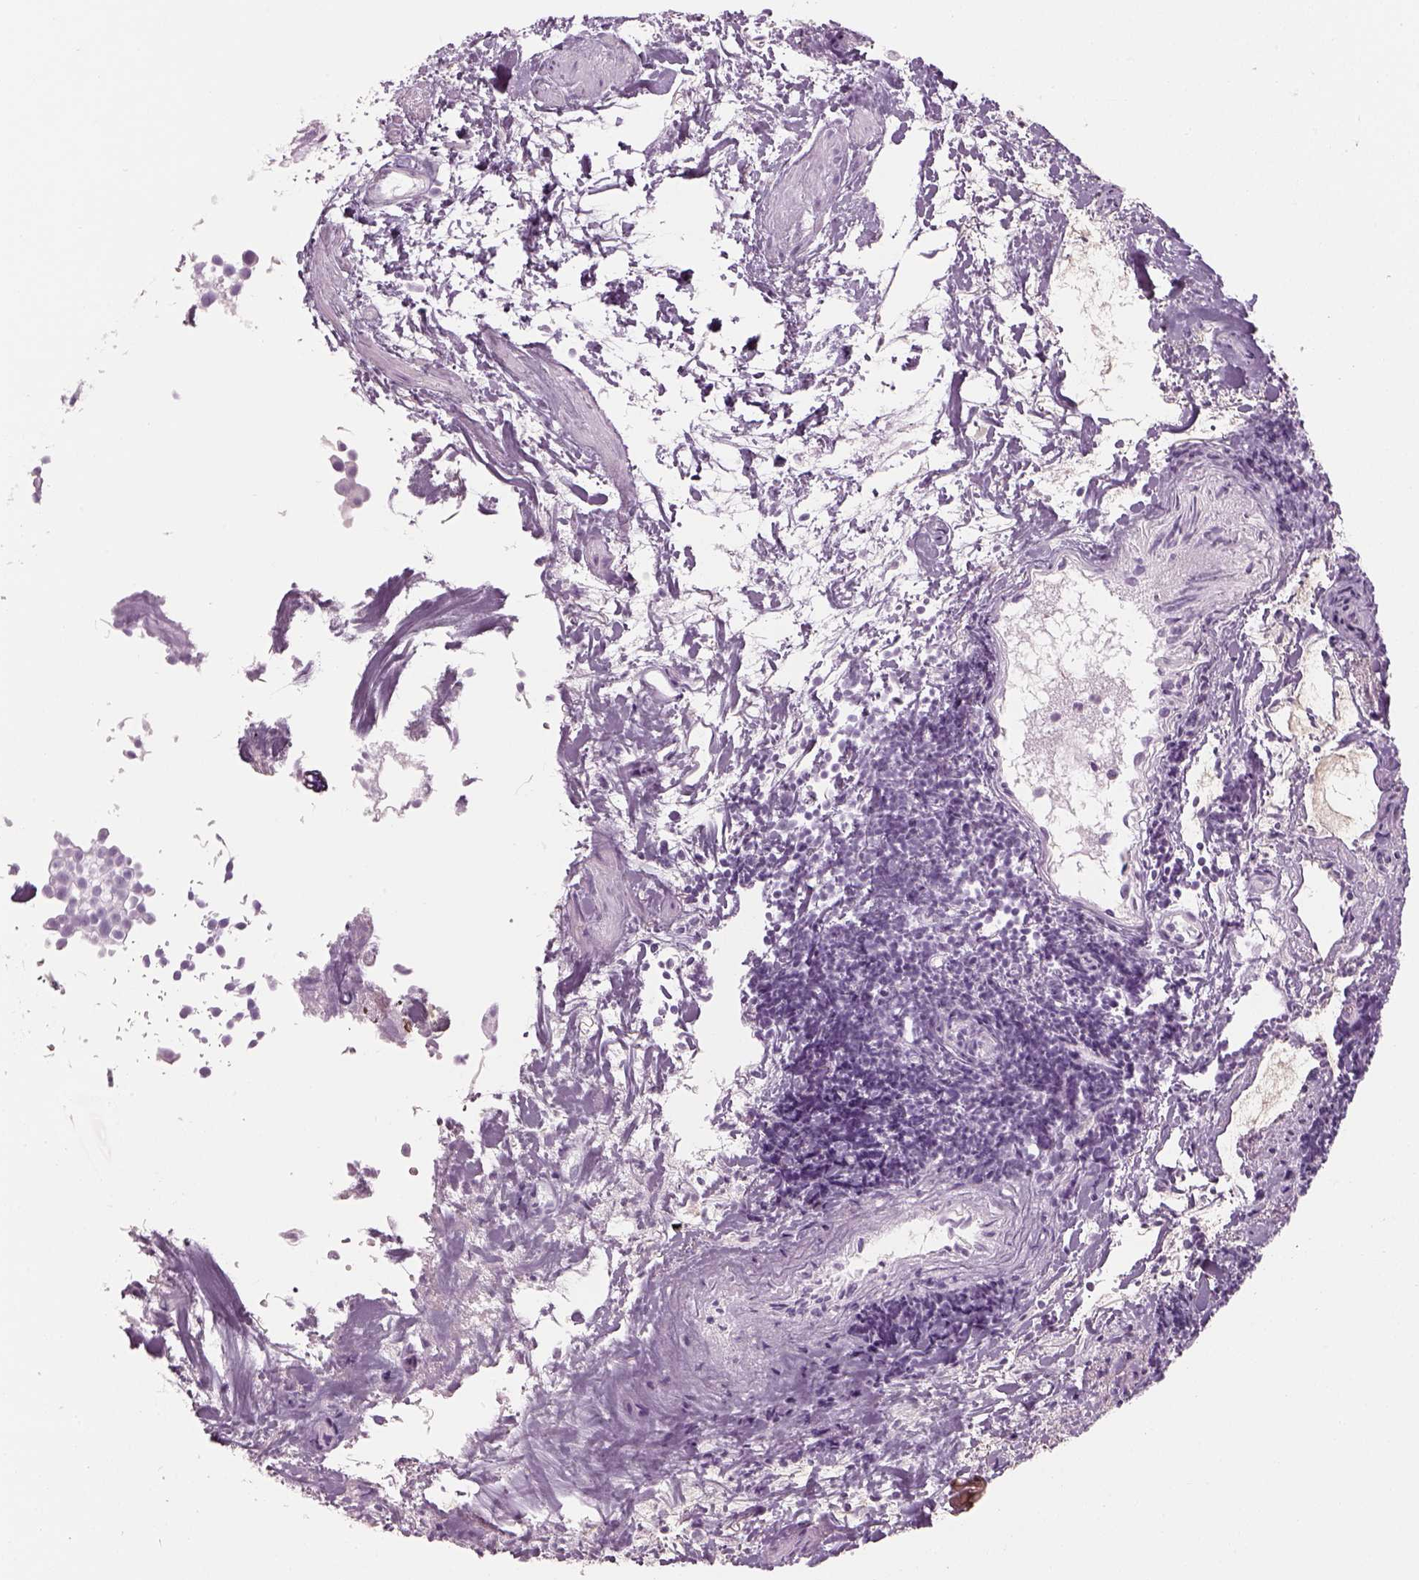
{"staining": {"intensity": "negative", "quantity": "none", "location": "none"}, "tissue": "urothelial cancer", "cell_type": "Tumor cells", "image_type": "cancer", "snomed": [{"axis": "morphology", "description": "Urothelial carcinoma, Low grade"}, {"axis": "topography", "description": "Urinary bladder"}], "caption": "IHC of low-grade urothelial carcinoma displays no expression in tumor cells. The staining is performed using DAB (3,3'-diaminobenzidine) brown chromogen with nuclei counter-stained in using hematoxylin.", "gene": "SAG", "patient": {"sex": "male", "age": 70}}